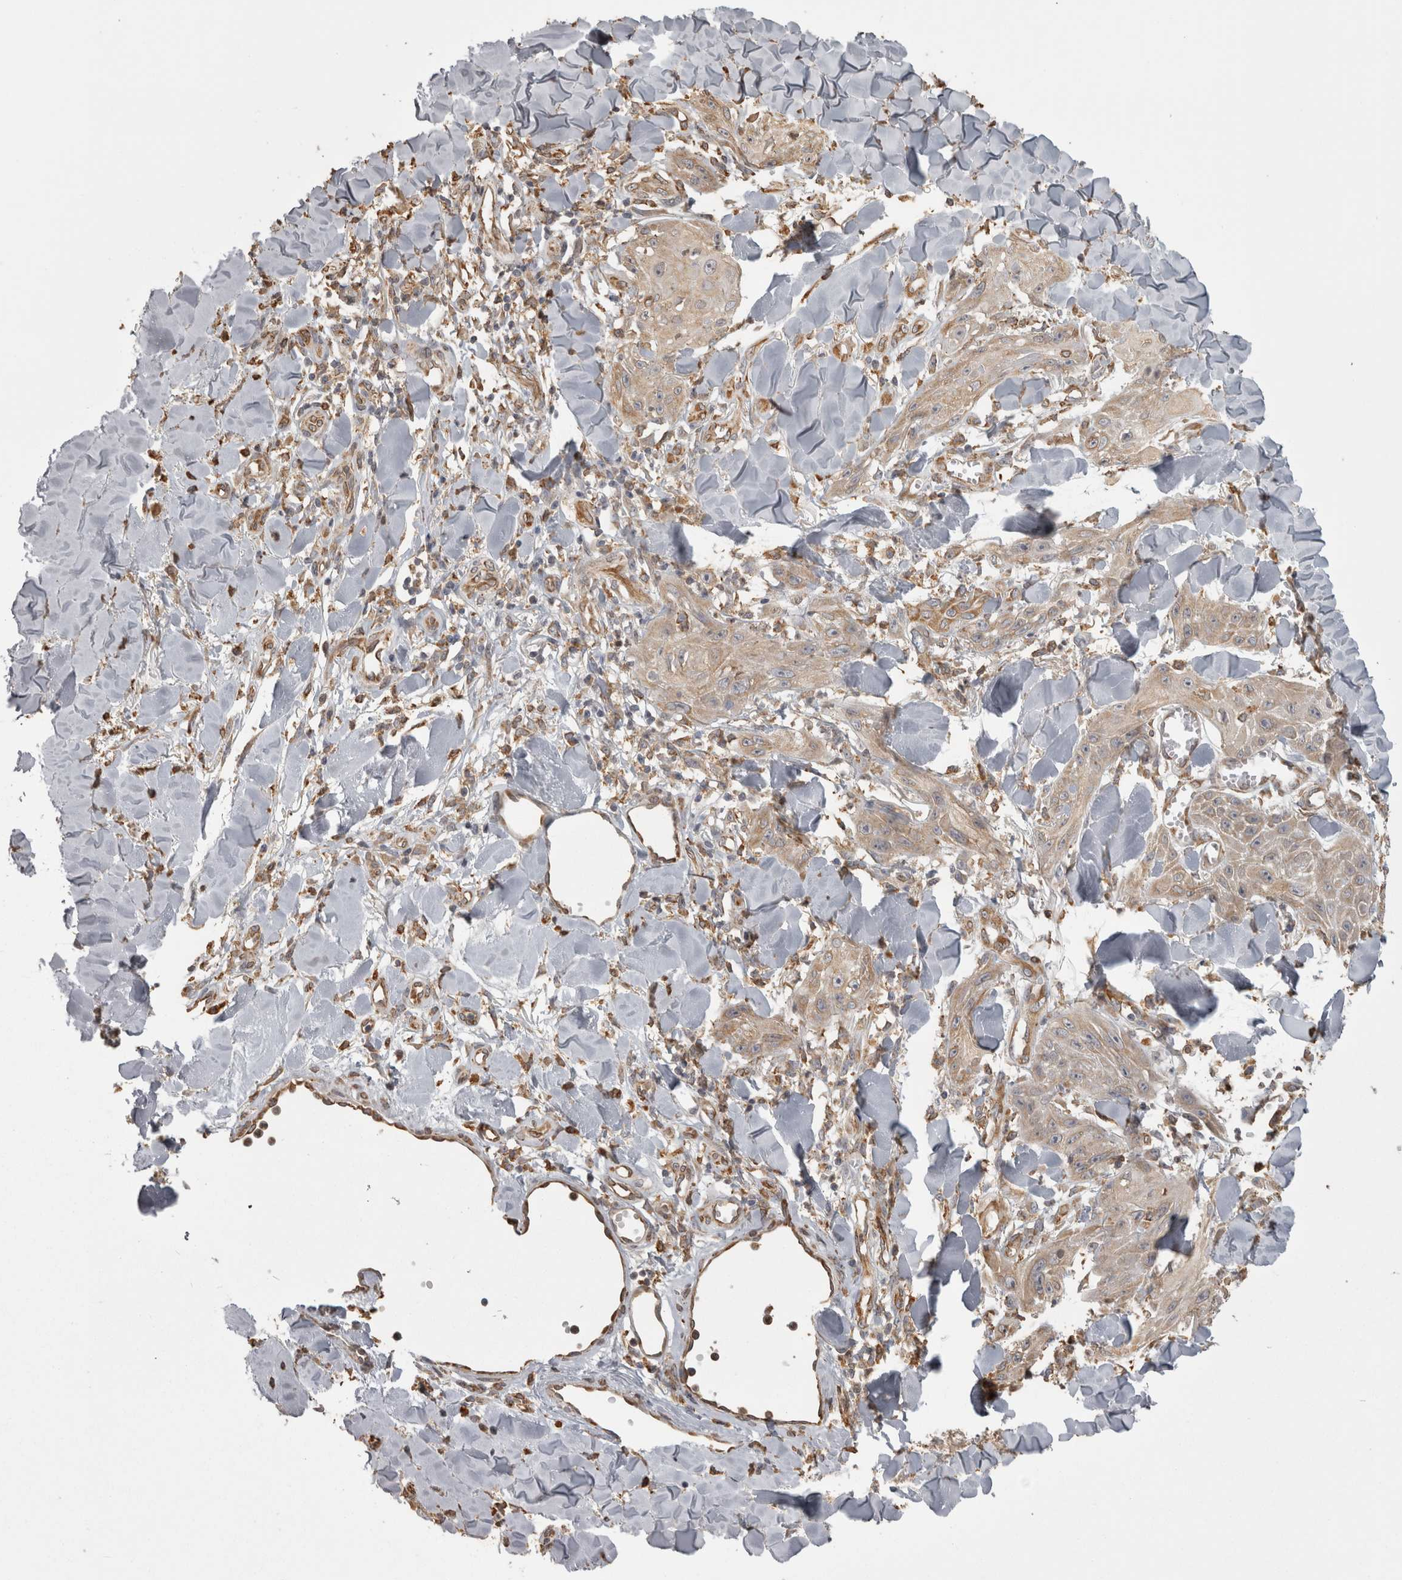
{"staining": {"intensity": "weak", "quantity": ">75%", "location": "cytoplasmic/membranous"}, "tissue": "skin cancer", "cell_type": "Tumor cells", "image_type": "cancer", "snomed": [{"axis": "morphology", "description": "Squamous cell carcinoma, NOS"}, {"axis": "topography", "description": "Skin"}], "caption": "This micrograph demonstrates skin cancer stained with immunohistochemistry to label a protein in brown. The cytoplasmic/membranous of tumor cells show weak positivity for the protein. Nuclei are counter-stained blue.", "gene": "PON2", "patient": {"sex": "male", "age": 74}}